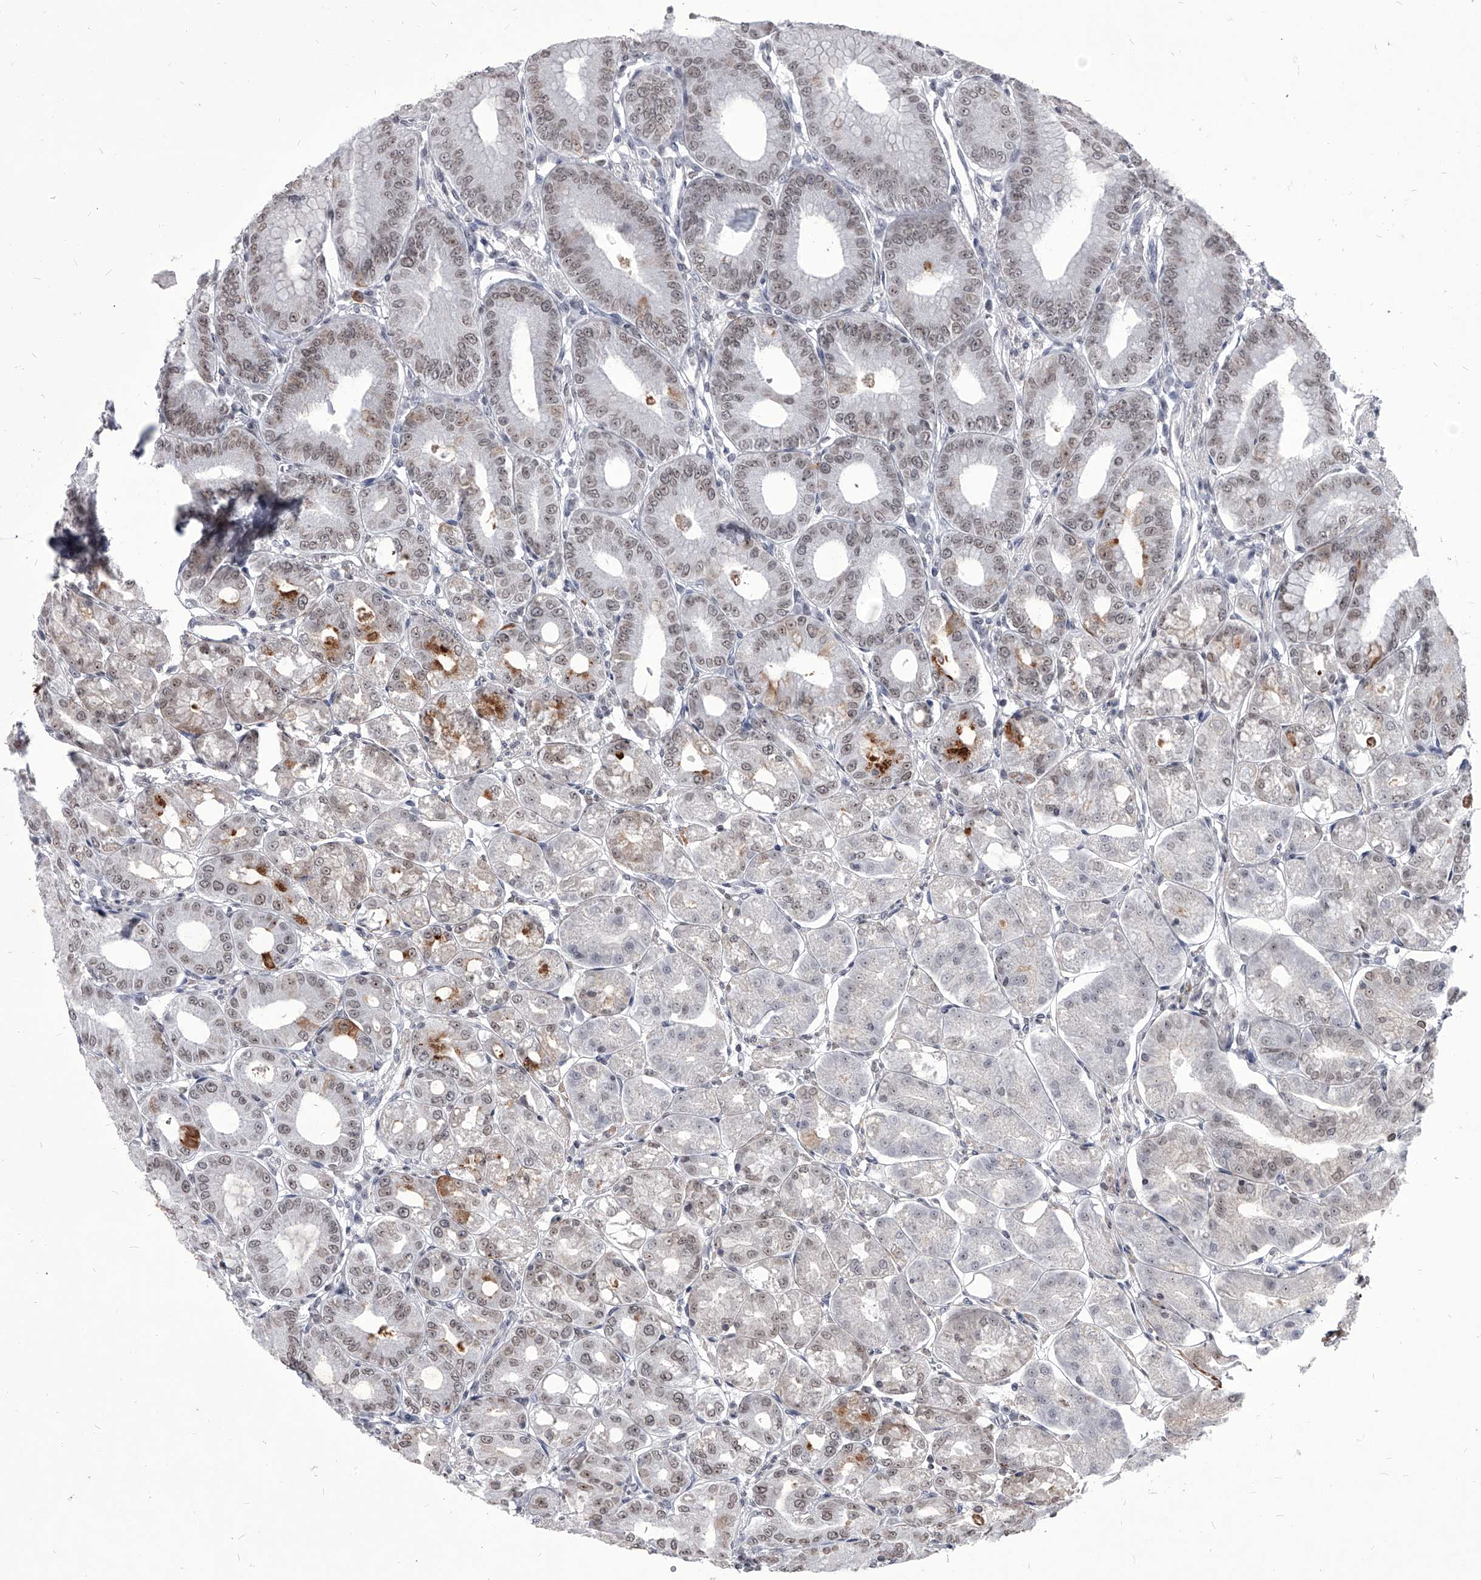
{"staining": {"intensity": "moderate", "quantity": "<25%", "location": "cytoplasmic/membranous"}, "tissue": "stomach", "cell_type": "Glandular cells", "image_type": "normal", "snomed": [{"axis": "morphology", "description": "Normal tissue, NOS"}, {"axis": "topography", "description": "Stomach, lower"}], "caption": "Stomach stained for a protein demonstrates moderate cytoplasmic/membranous positivity in glandular cells. Ihc stains the protein of interest in brown and the nuclei are stained blue.", "gene": "PPIL4", "patient": {"sex": "male", "age": 71}}